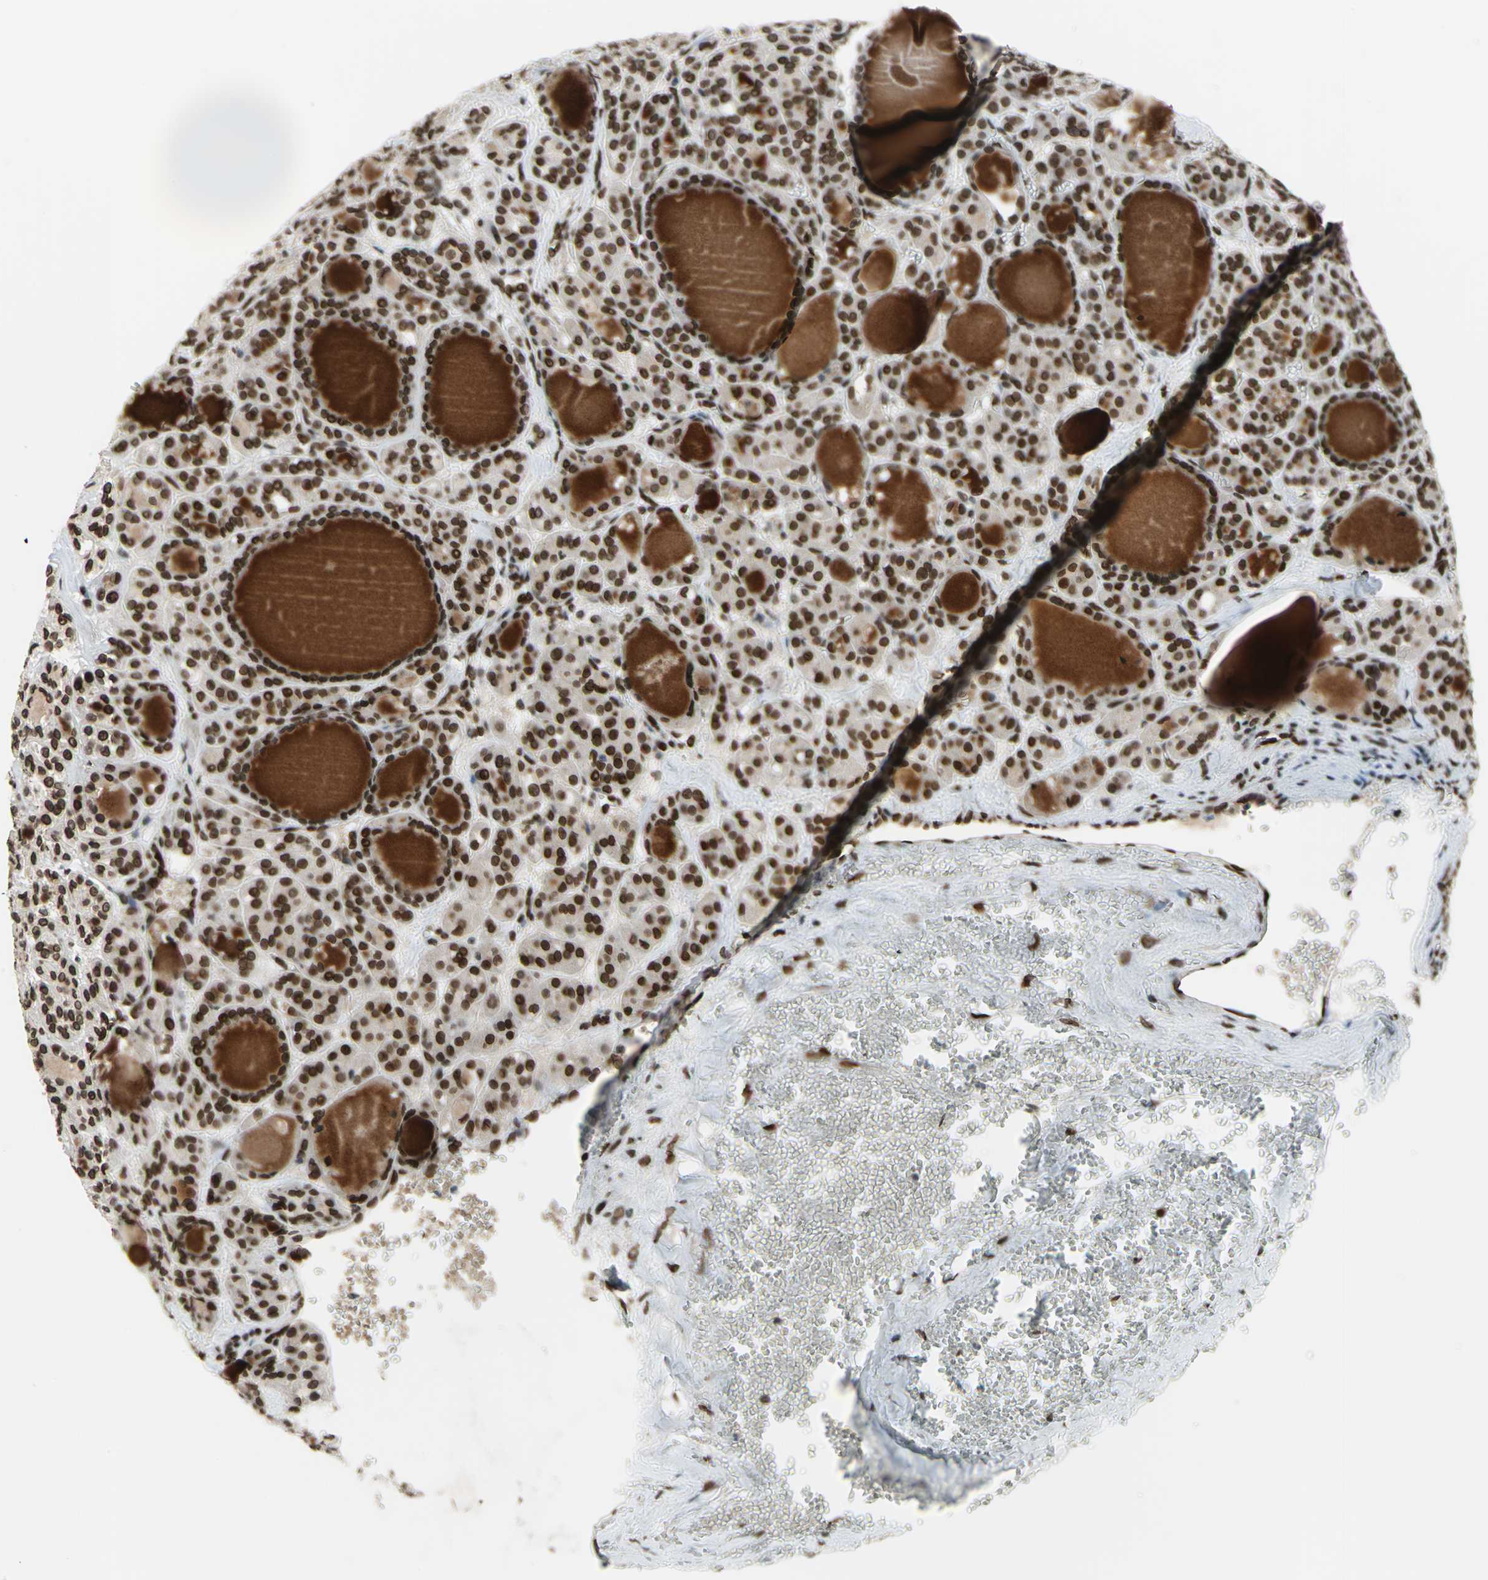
{"staining": {"intensity": "strong", "quantity": ">75%", "location": "nuclear"}, "tissue": "thyroid cancer", "cell_type": "Tumor cells", "image_type": "cancer", "snomed": [{"axis": "morphology", "description": "Follicular adenoma carcinoma, NOS"}, {"axis": "topography", "description": "Thyroid gland"}], "caption": "Tumor cells display high levels of strong nuclear positivity in approximately >75% of cells in thyroid follicular adenoma carcinoma.", "gene": "ISY1", "patient": {"sex": "female", "age": 71}}